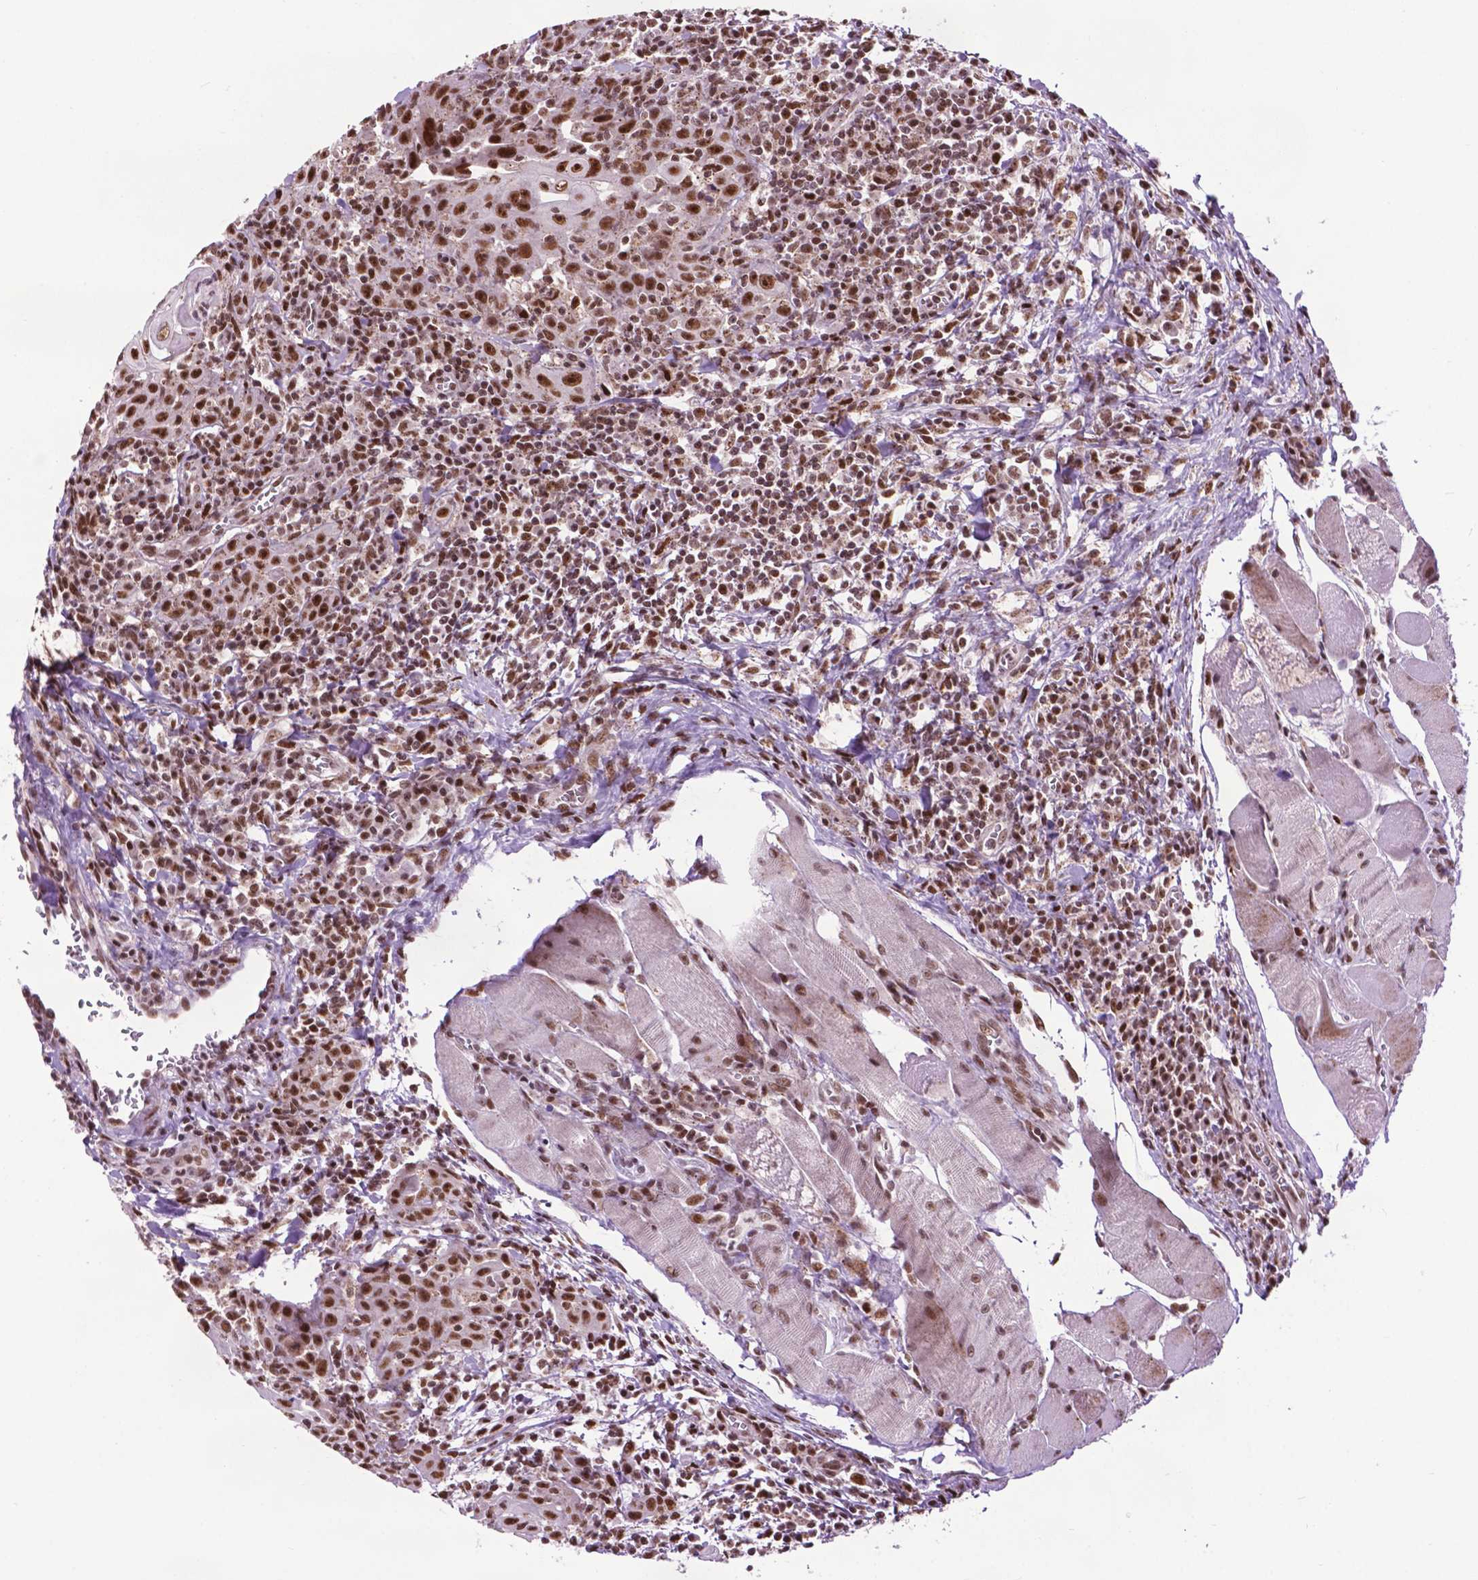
{"staining": {"intensity": "strong", "quantity": ">75%", "location": "nuclear"}, "tissue": "head and neck cancer", "cell_type": "Tumor cells", "image_type": "cancer", "snomed": [{"axis": "morphology", "description": "Squamous cell carcinoma, NOS"}, {"axis": "topography", "description": "Head-Neck"}], "caption": "Squamous cell carcinoma (head and neck) was stained to show a protein in brown. There is high levels of strong nuclear positivity in approximately >75% of tumor cells.", "gene": "EAF1", "patient": {"sex": "male", "age": 52}}